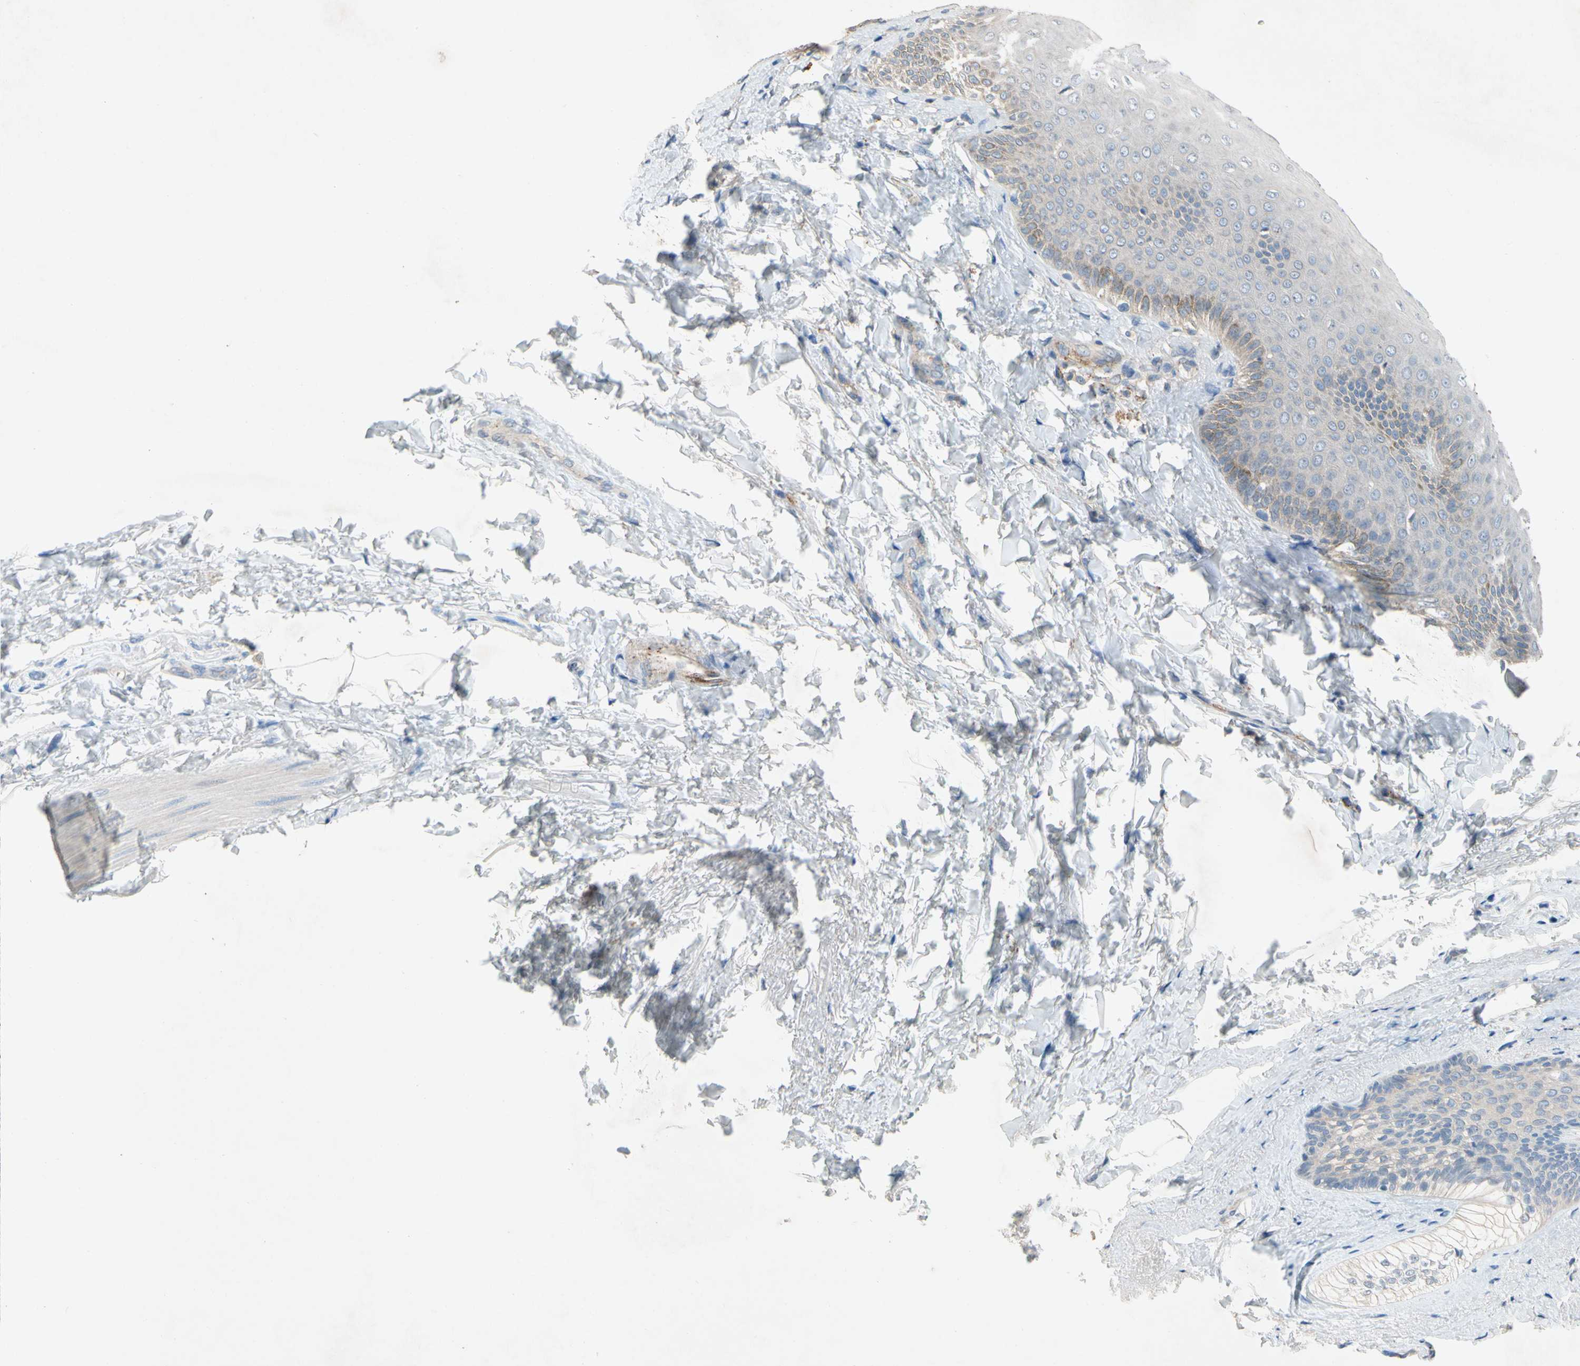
{"staining": {"intensity": "moderate", "quantity": "25%-75%", "location": "cytoplasmic/membranous"}, "tissue": "skin", "cell_type": "Epidermal cells", "image_type": "normal", "snomed": [{"axis": "morphology", "description": "Normal tissue, NOS"}, {"axis": "topography", "description": "Anal"}], "caption": "Protein staining shows moderate cytoplasmic/membranous expression in approximately 25%-75% of epidermal cells in unremarkable skin.", "gene": "NDFIP2", "patient": {"sex": "male", "age": 69}}